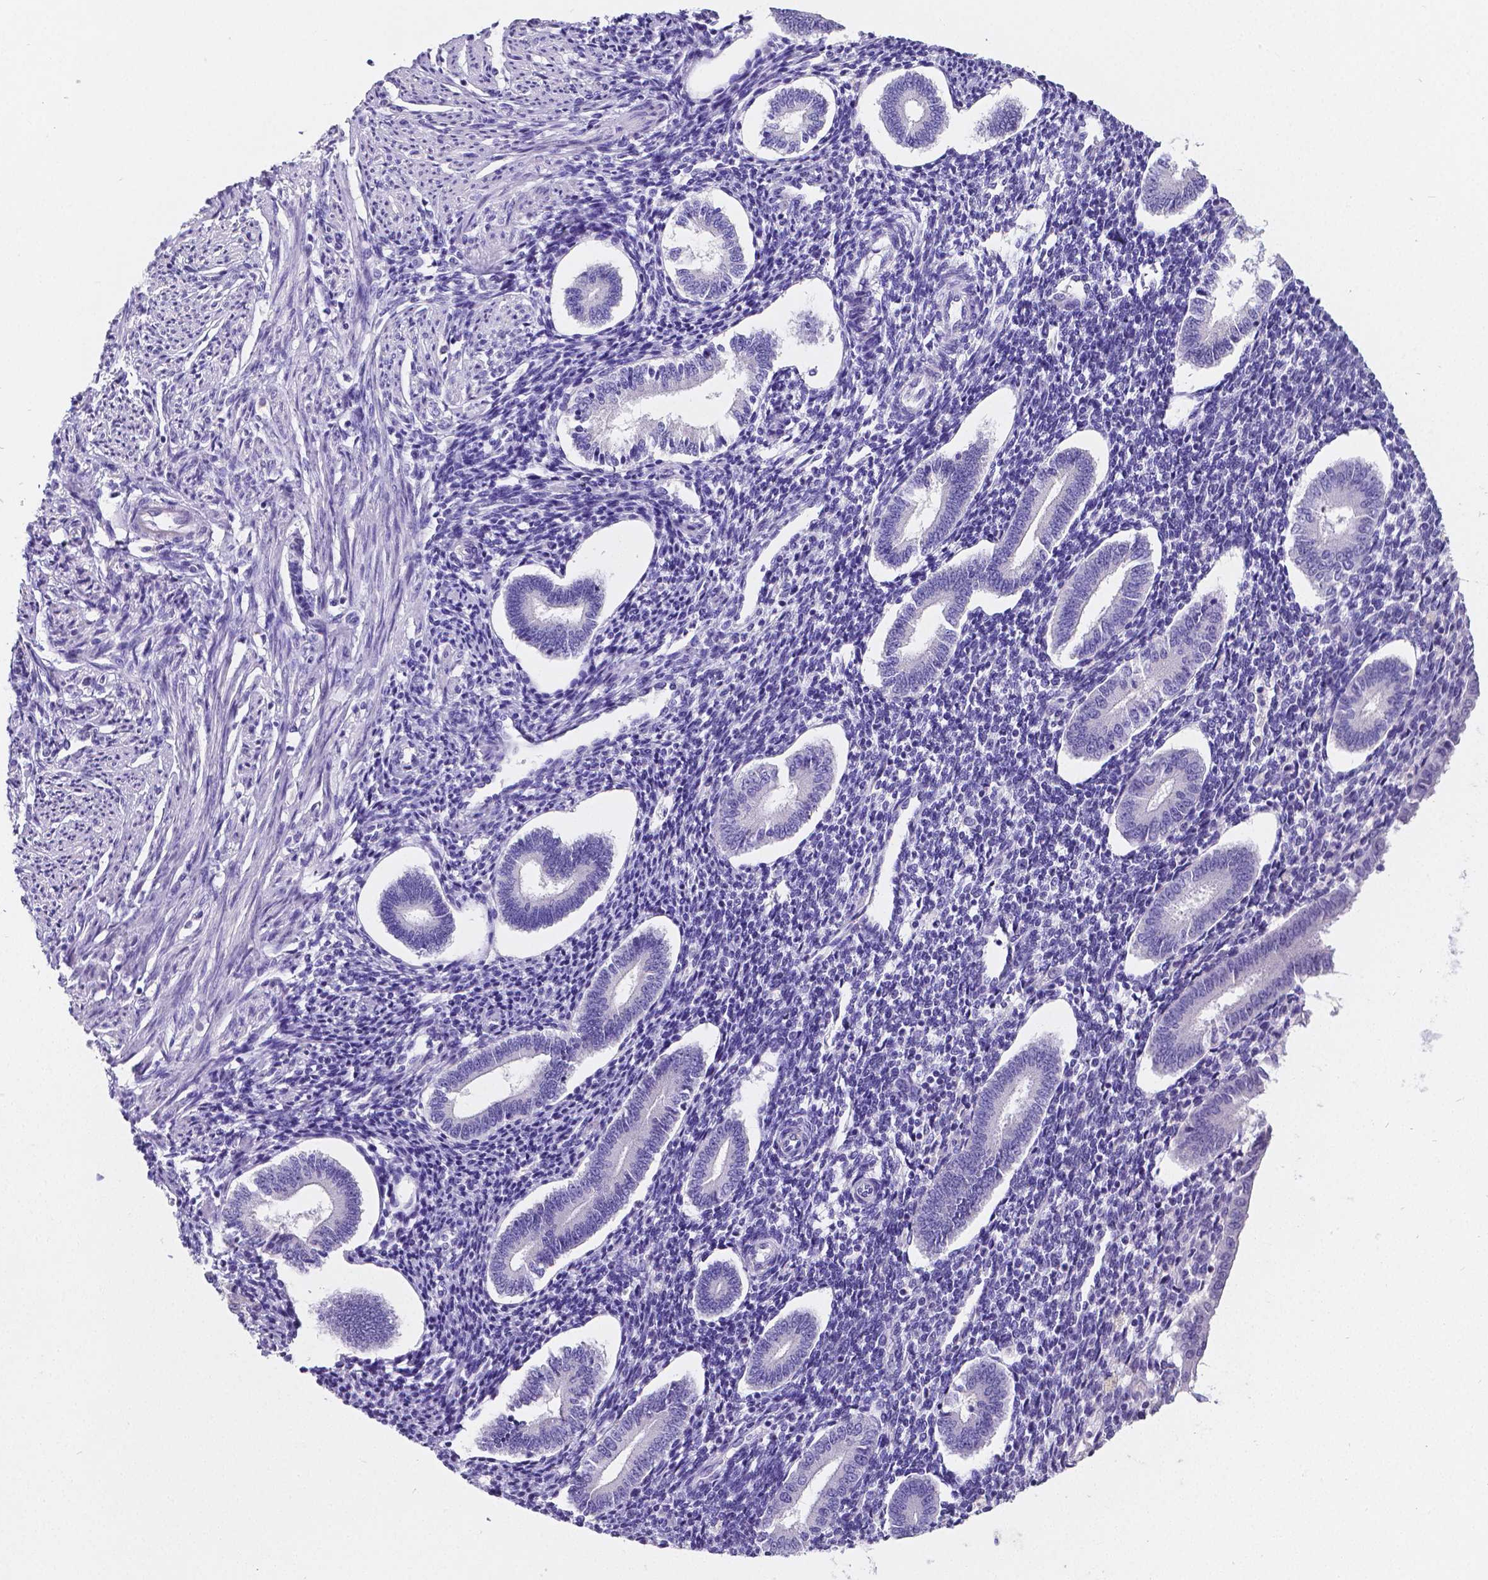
{"staining": {"intensity": "negative", "quantity": "none", "location": "none"}, "tissue": "endometrium", "cell_type": "Cells in endometrial stroma", "image_type": "normal", "snomed": [{"axis": "morphology", "description": "Normal tissue, NOS"}, {"axis": "topography", "description": "Endometrium"}], "caption": "Immunohistochemical staining of normal endometrium displays no significant staining in cells in endometrial stroma.", "gene": "SATB2", "patient": {"sex": "female", "age": 40}}